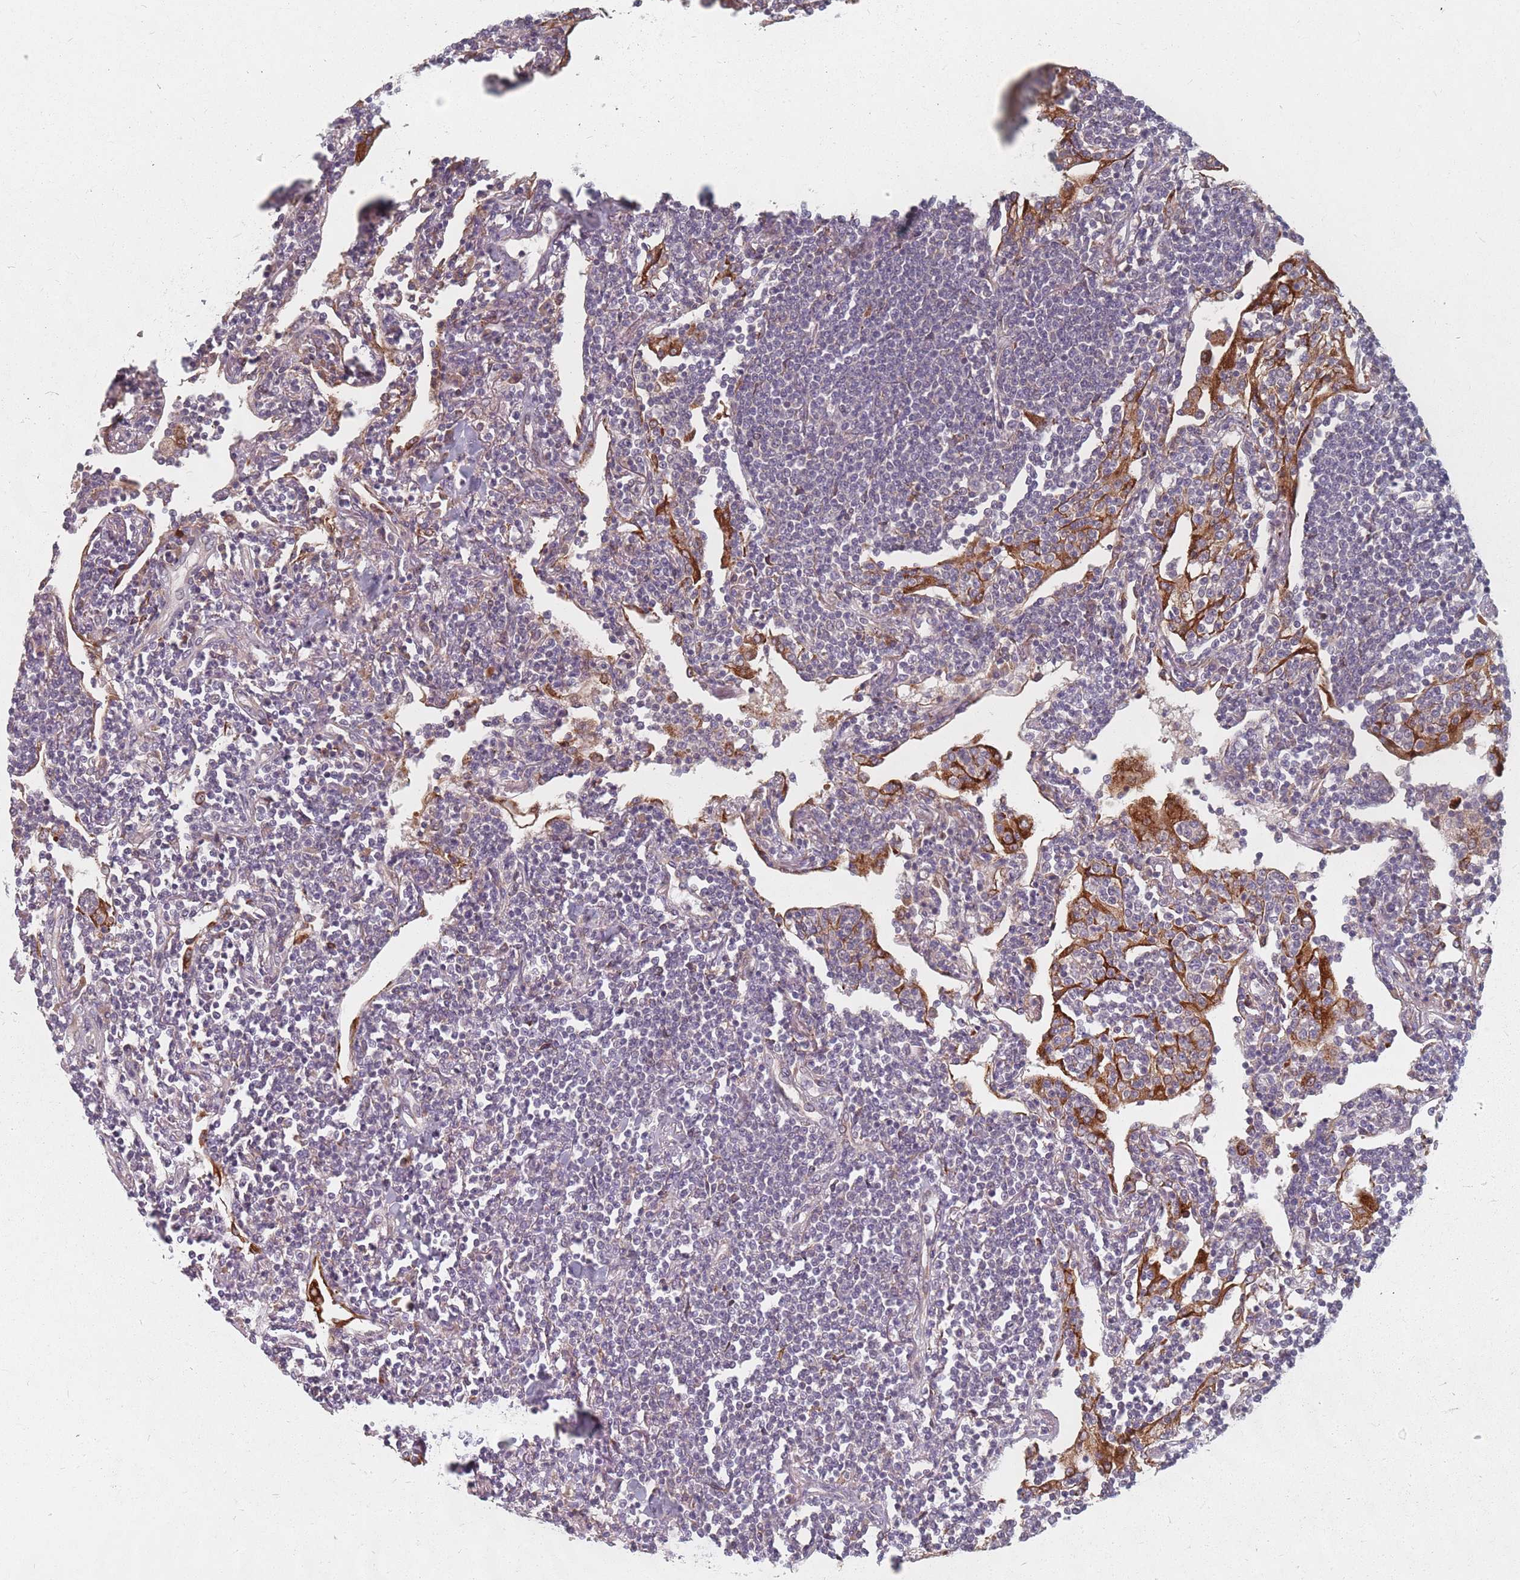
{"staining": {"intensity": "negative", "quantity": "none", "location": "none"}, "tissue": "lymphoma", "cell_type": "Tumor cells", "image_type": "cancer", "snomed": [{"axis": "morphology", "description": "Malignant lymphoma, non-Hodgkin's type, Low grade"}, {"axis": "topography", "description": "Lung"}], "caption": "Protein analysis of lymphoma demonstrates no significant staining in tumor cells. Nuclei are stained in blue.", "gene": "ADAL", "patient": {"sex": "female", "age": 71}}